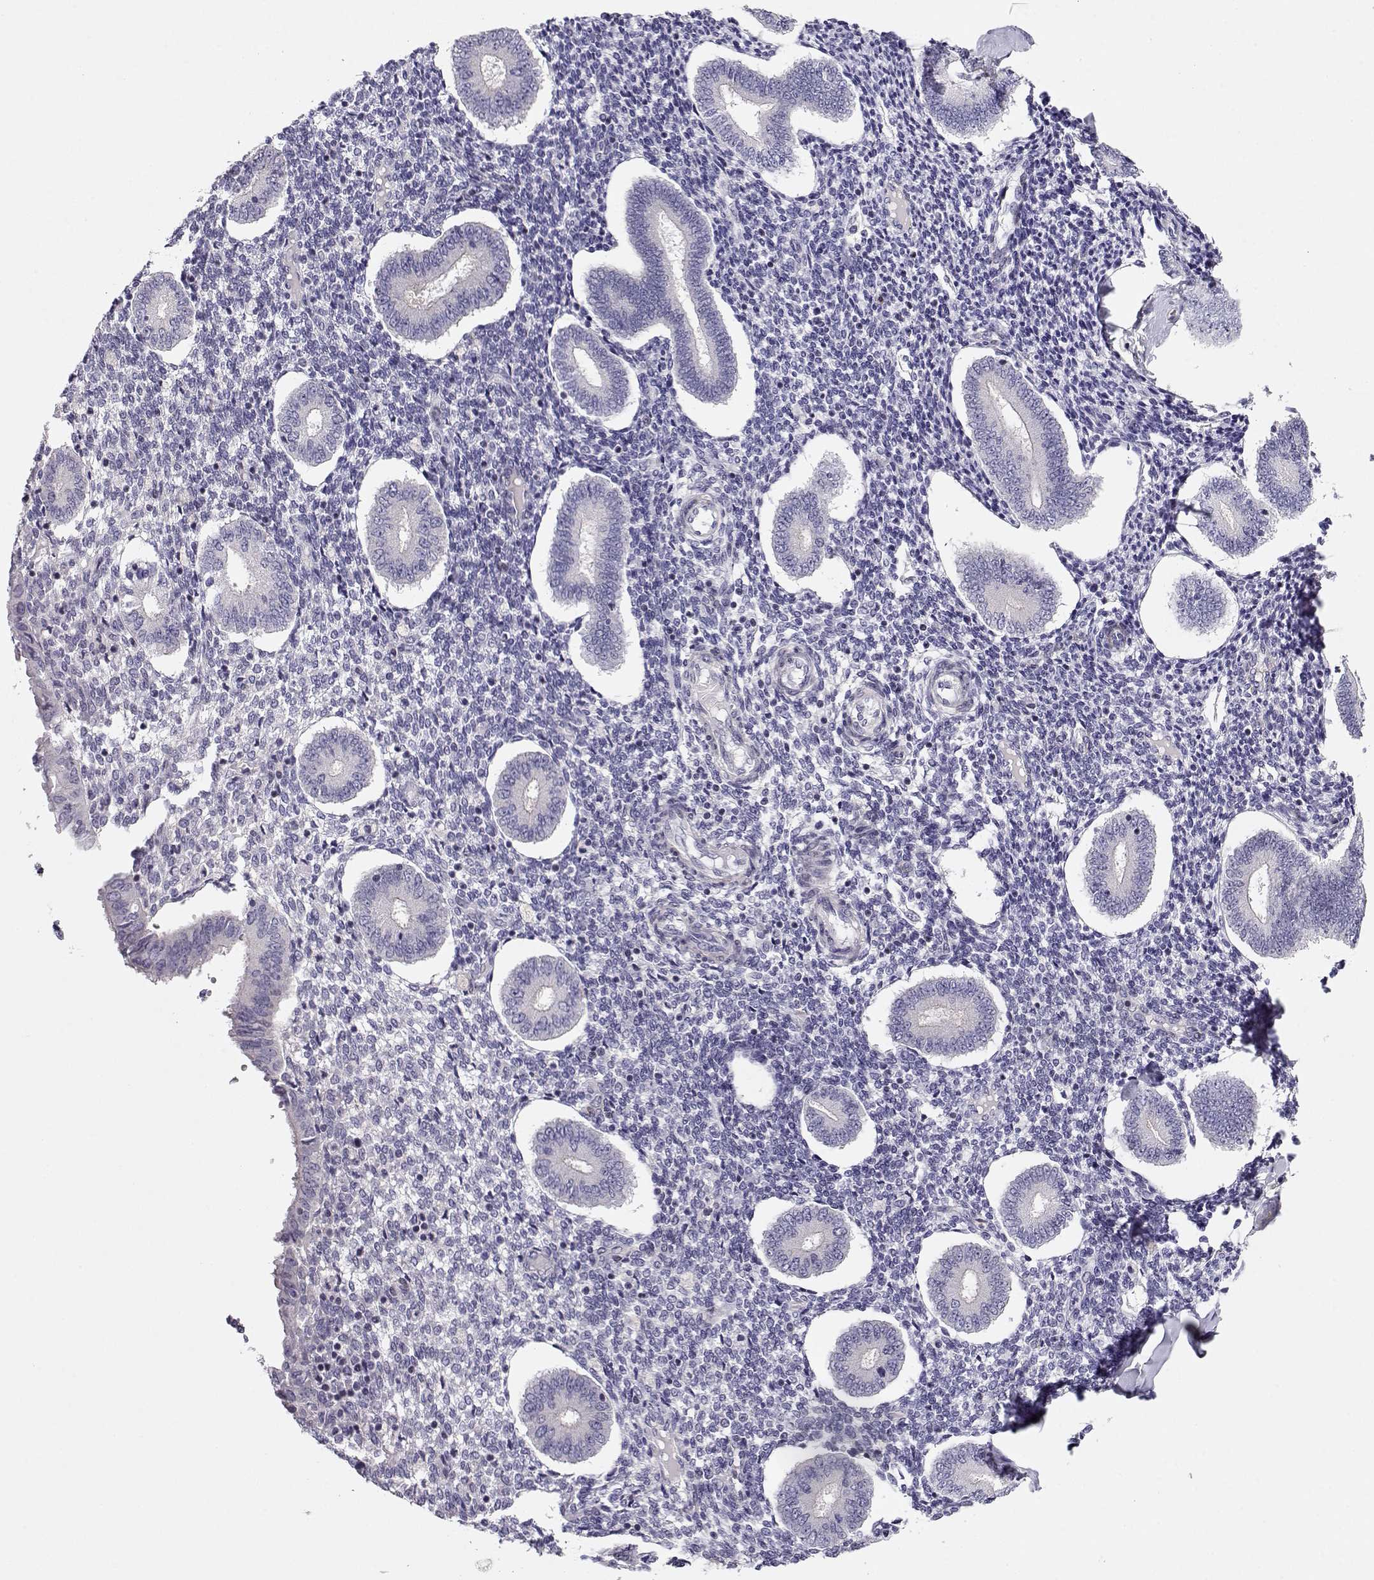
{"staining": {"intensity": "negative", "quantity": "none", "location": "none"}, "tissue": "endometrium", "cell_type": "Cells in endometrial stroma", "image_type": "normal", "snomed": [{"axis": "morphology", "description": "Normal tissue, NOS"}, {"axis": "topography", "description": "Endometrium"}], "caption": "Cells in endometrial stroma are negative for brown protein staining in unremarkable endometrium. (Brightfield microscopy of DAB IHC at high magnification).", "gene": "CRX", "patient": {"sex": "female", "age": 40}}